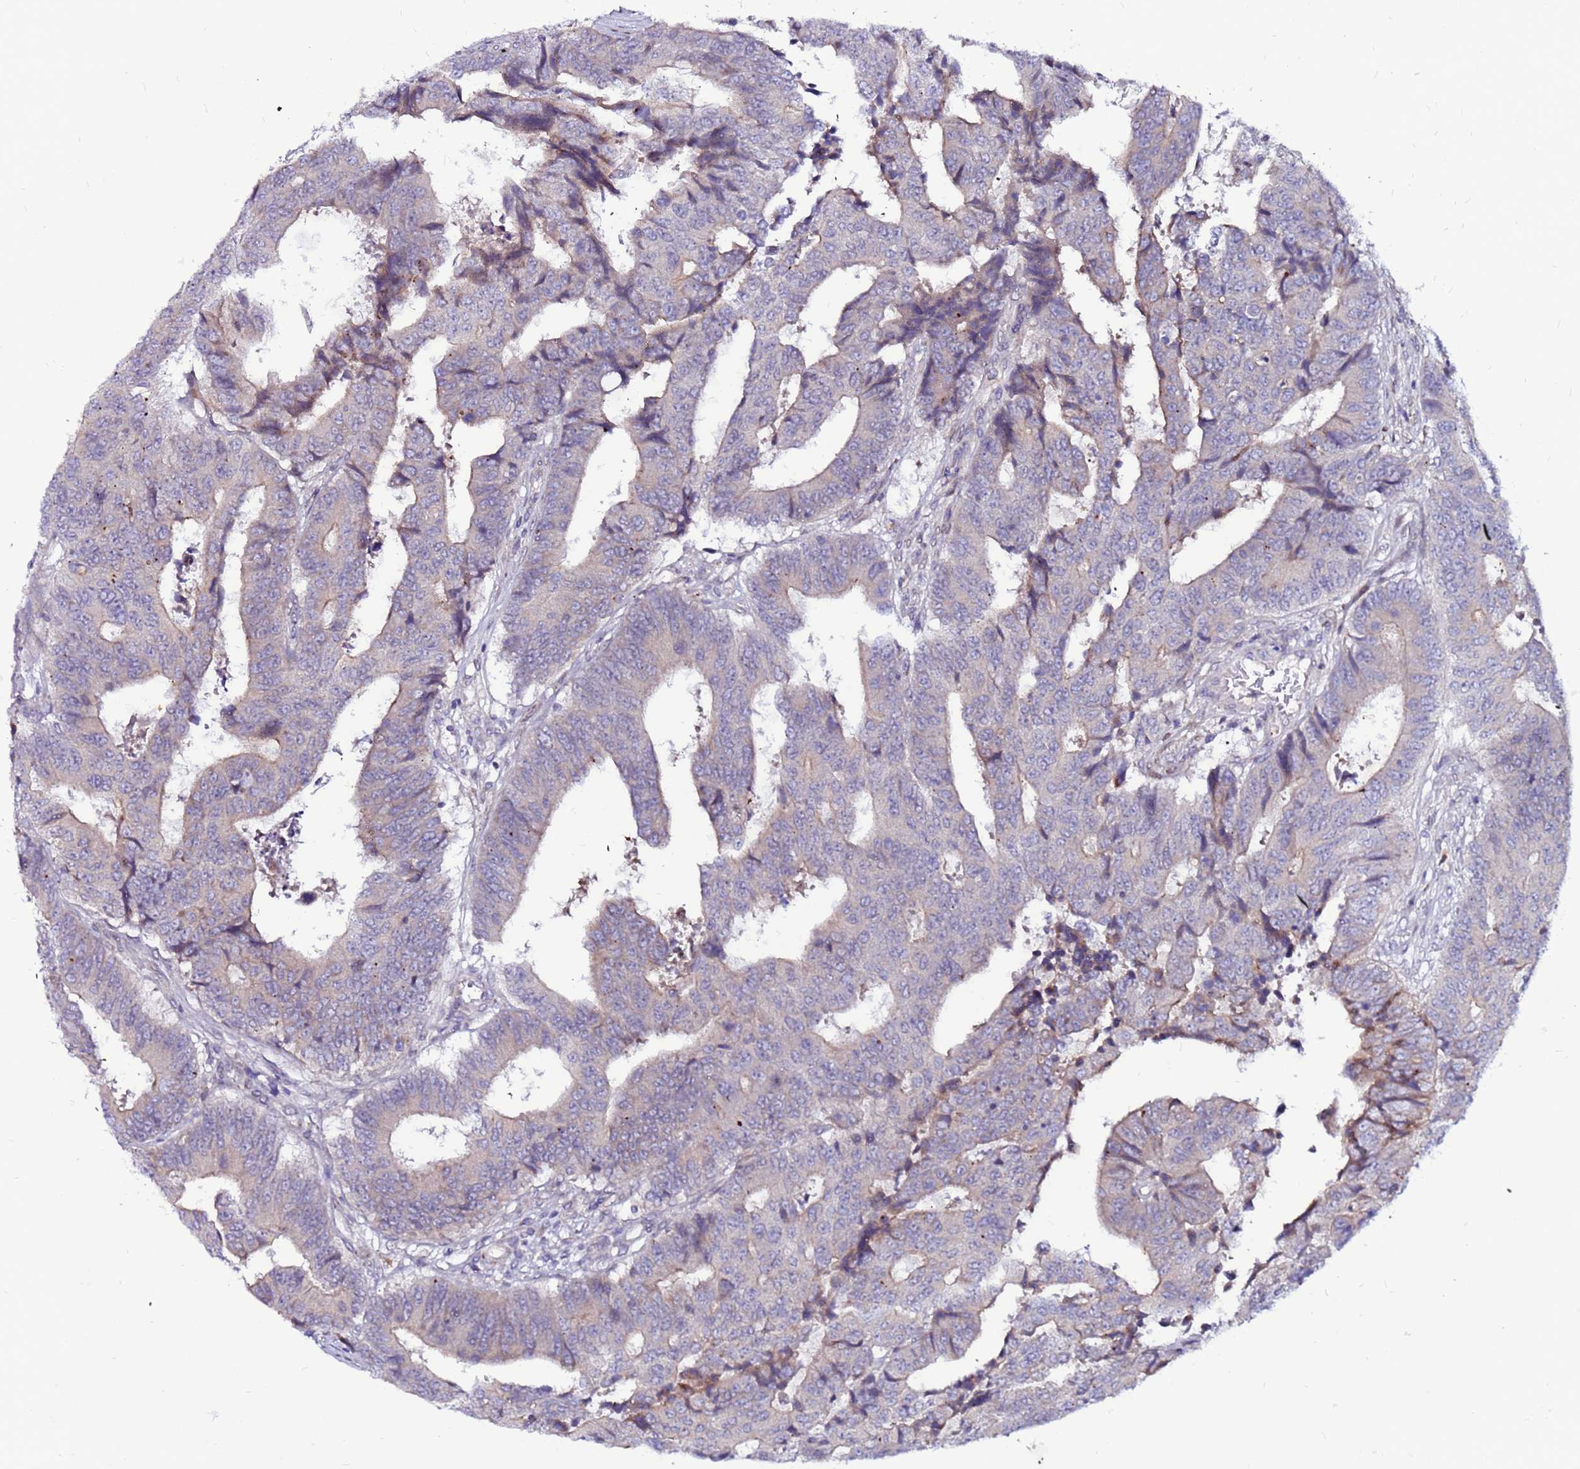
{"staining": {"intensity": "weak", "quantity": "<25%", "location": "cytoplasmic/membranous"}, "tissue": "colorectal cancer", "cell_type": "Tumor cells", "image_type": "cancer", "snomed": [{"axis": "morphology", "description": "Adenocarcinoma, NOS"}, {"axis": "topography", "description": "Rectum"}], "caption": "Immunohistochemistry image of human colorectal cancer stained for a protein (brown), which exhibits no expression in tumor cells.", "gene": "CCDC71", "patient": {"sex": "male", "age": 84}}